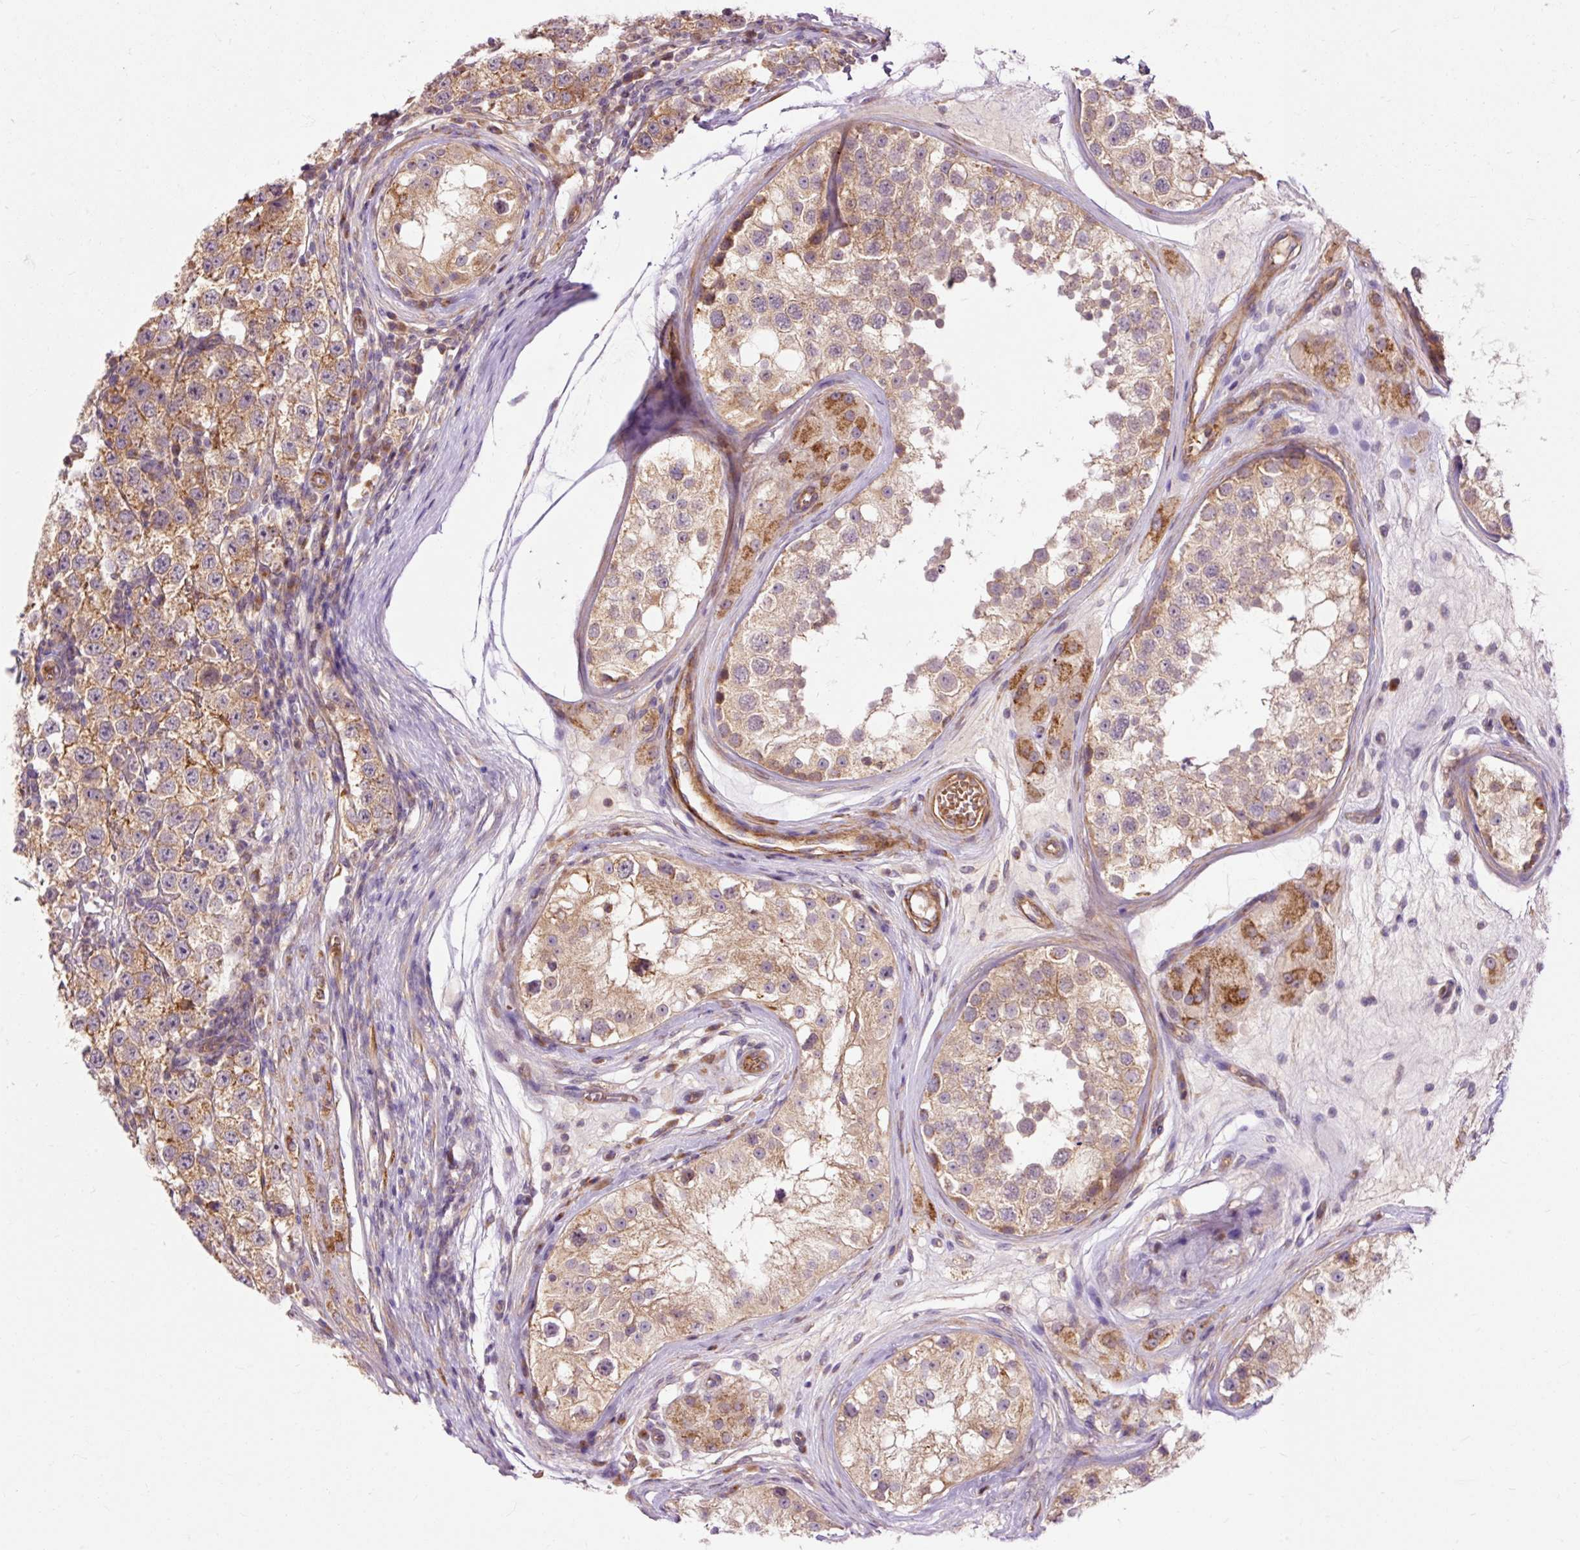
{"staining": {"intensity": "moderate", "quantity": ">75%", "location": "cytoplasmic/membranous"}, "tissue": "testis cancer", "cell_type": "Tumor cells", "image_type": "cancer", "snomed": [{"axis": "morphology", "description": "Seminoma, NOS"}, {"axis": "topography", "description": "Testis"}], "caption": "Immunohistochemistry (IHC) (DAB) staining of testis seminoma exhibits moderate cytoplasmic/membranous protein positivity in about >75% of tumor cells.", "gene": "RIPOR3", "patient": {"sex": "male", "age": 34}}